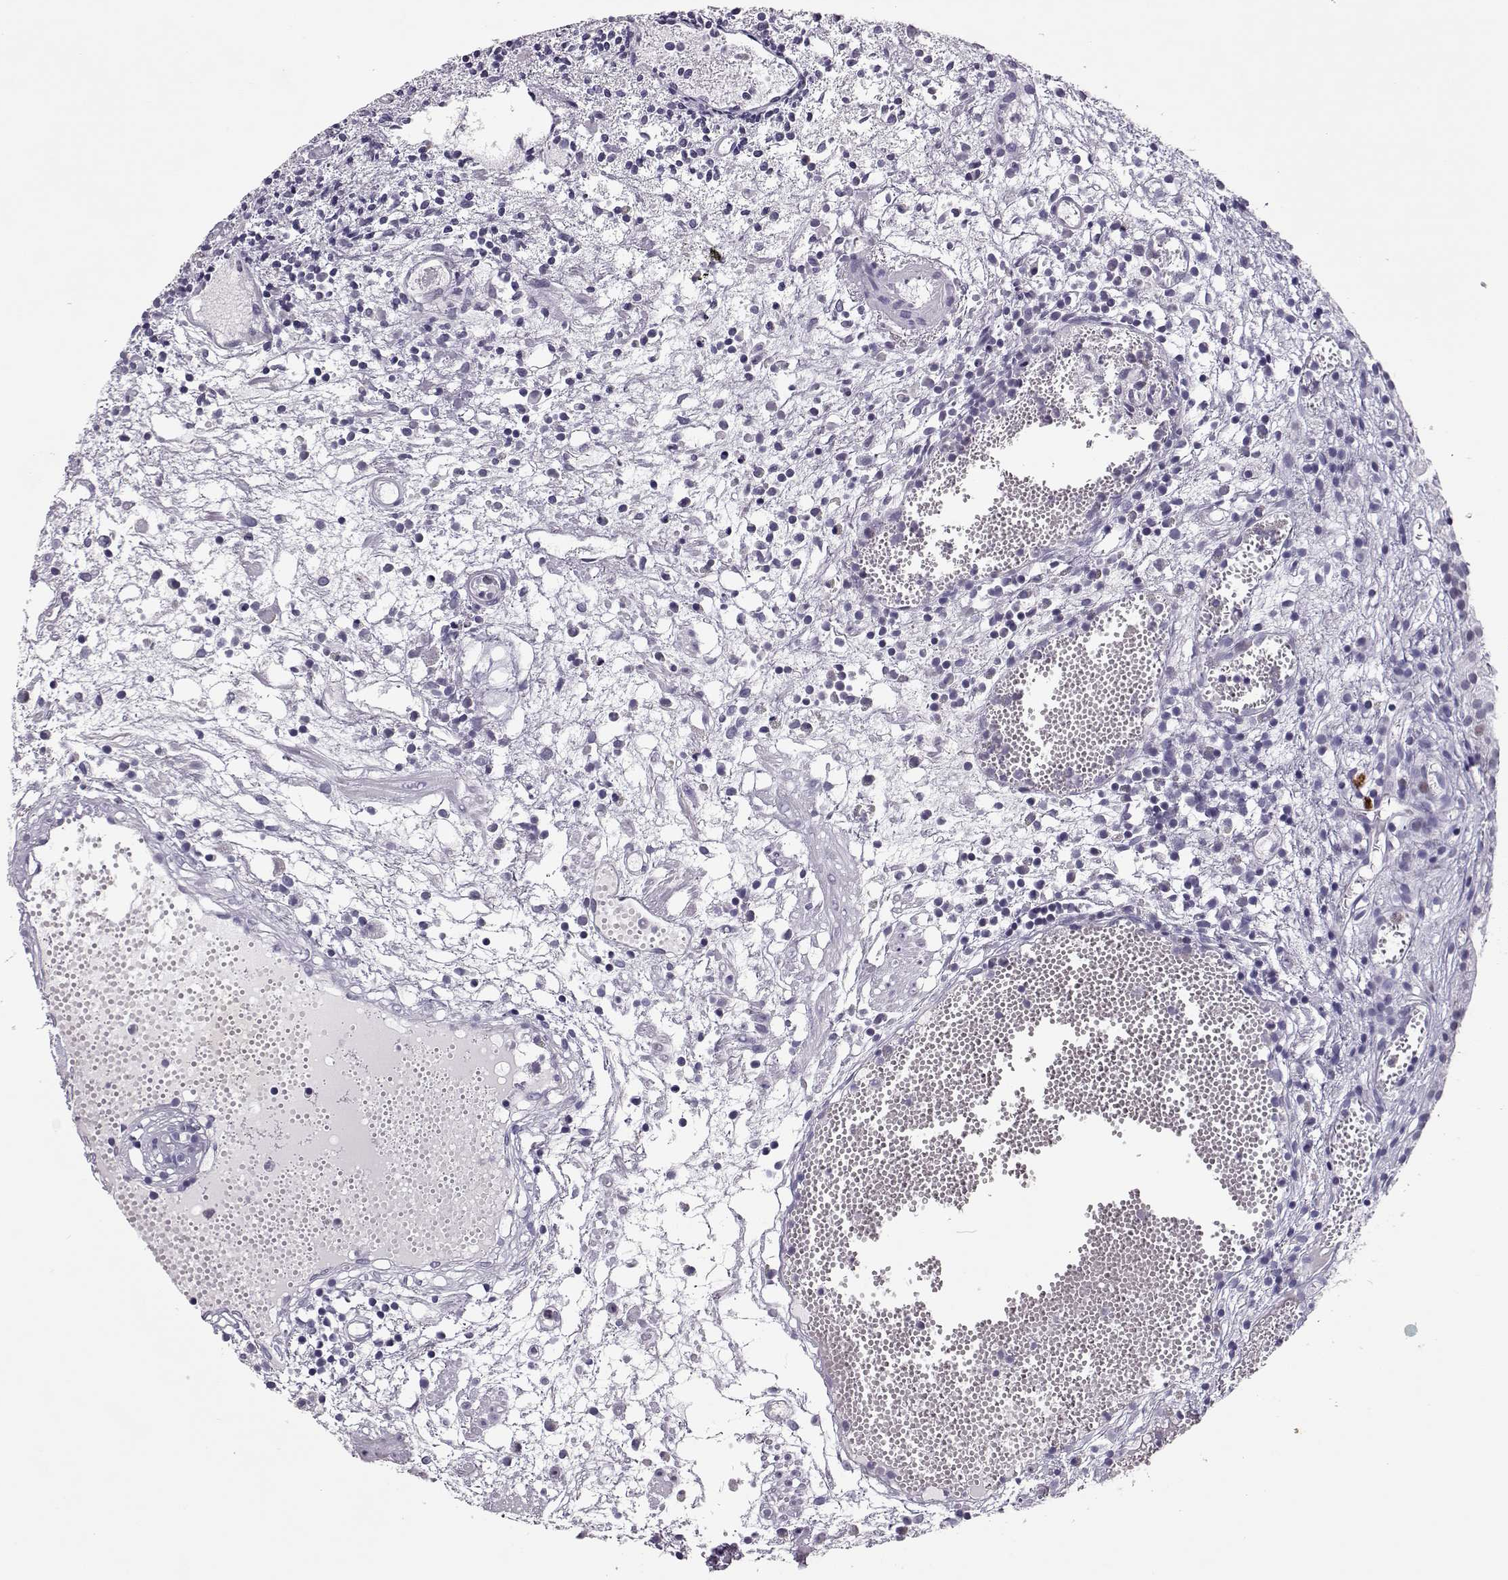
{"staining": {"intensity": "moderate", "quantity": "<25%", "location": "nuclear"}, "tissue": "urothelial cancer", "cell_type": "Tumor cells", "image_type": "cancer", "snomed": [{"axis": "morphology", "description": "Urothelial carcinoma, Low grade"}, {"axis": "topography", "description": "Urinary bladder"}], "caption": "Urothelial cancer stained for a protein demonstrates moderate nuclear positivity in tumor cells. The protein of interest is shown in brown color, while the nuclei are stained blue.", "gene": "SGO1", "patient": {"sex": "male", "age": 79}}